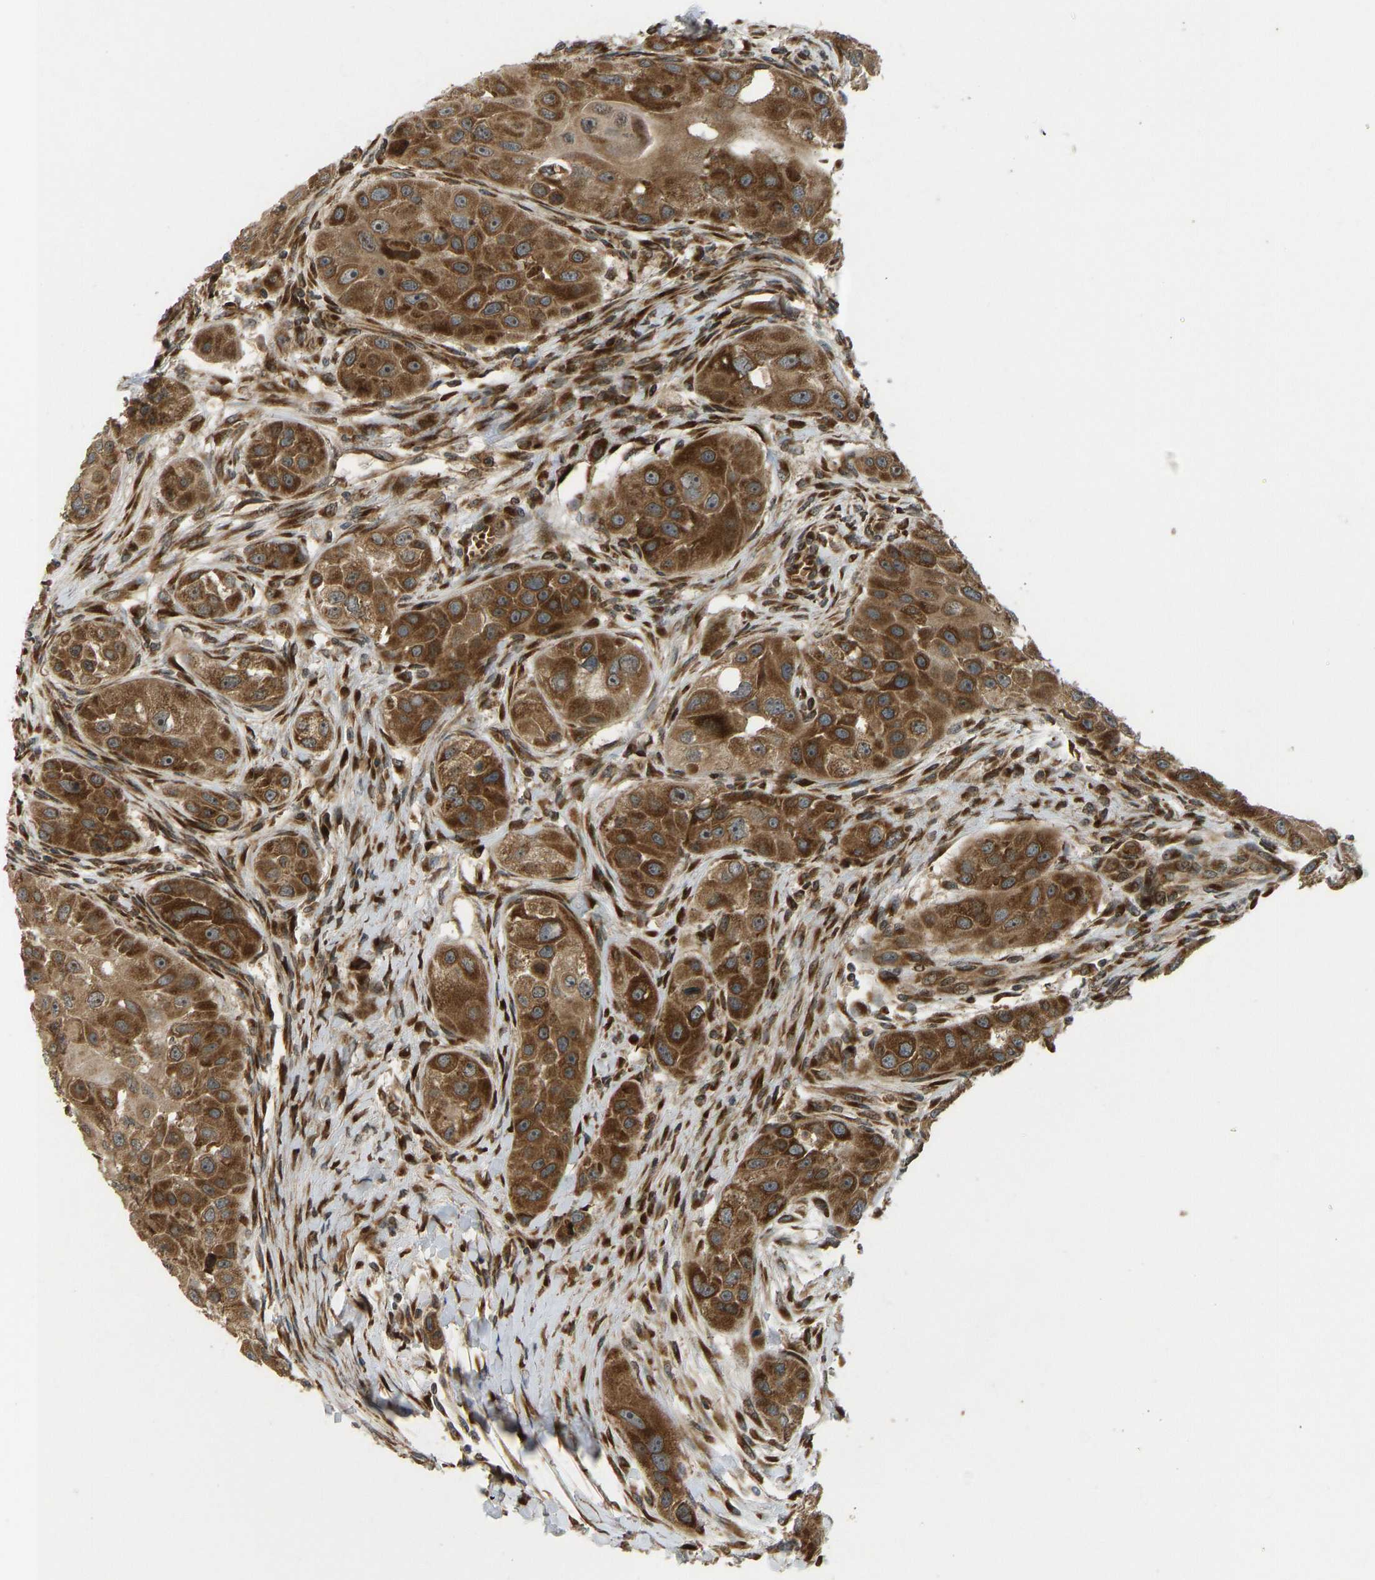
{"staining": {"intensity": "strong", "quantity": ">75%", "location": "cytoplasmic/membranous"}, "tissue": "head and neck cancer", "cell_type": "Tumor cells", "image_type": "cancer", "snomed": [{"axis": "morphology", "description": "Normal tissue, NOS"}, {"axis": "morphology", "description": "Squamous cell carcinoma, NOS"}, {"axis": "topography", "description": "Skeletal muscle"}, {"axis": "topography", "description": "Head-Neck"}], "caption": "Human squamous cell carcinoma (head and neck) stained with a brown dye demonstrates strong cytoplasmic/membranous positive staining in approximately >75% of tumor cells.", "gene": "RPN2", "patient": {"sex": "male", "age": 51}}